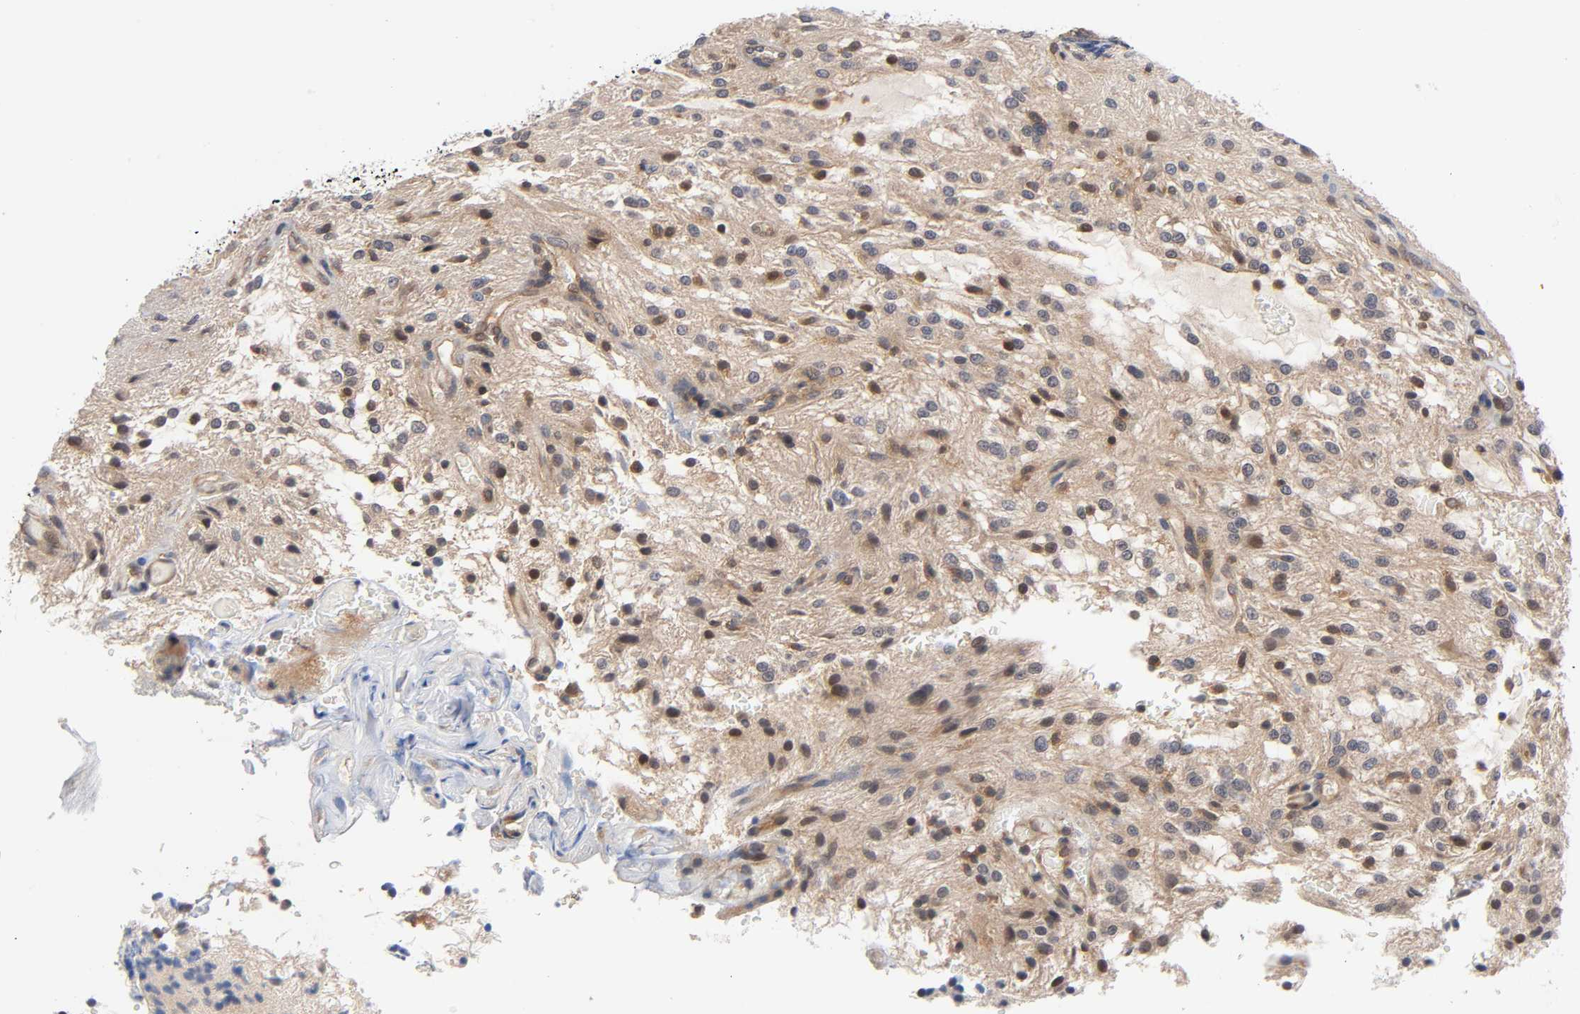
{"staining": {"intensity": "weak", "quantity": "25%-75%", "location": "cytoplasmic/membranous"}, "tissue": "glioma", "cell_type": "Tumor cells", "image_type": "cancer", "snomed": [{"axis": "morphology", "description": "Glioma, malignant, NOS"}, {"axis": "topography", "description": "Cerebellum"}], "caption": "Immunohistochemical staining of malignant glioma reveals weak cytoplasmic/membranous protein expression in about 25%-75% of tumor cells. (brown staining indicates protein expression, while blue staining denotes nuclei).", "gene": "PRKAB1", "patient": {"sex": "female", "age": 10}}